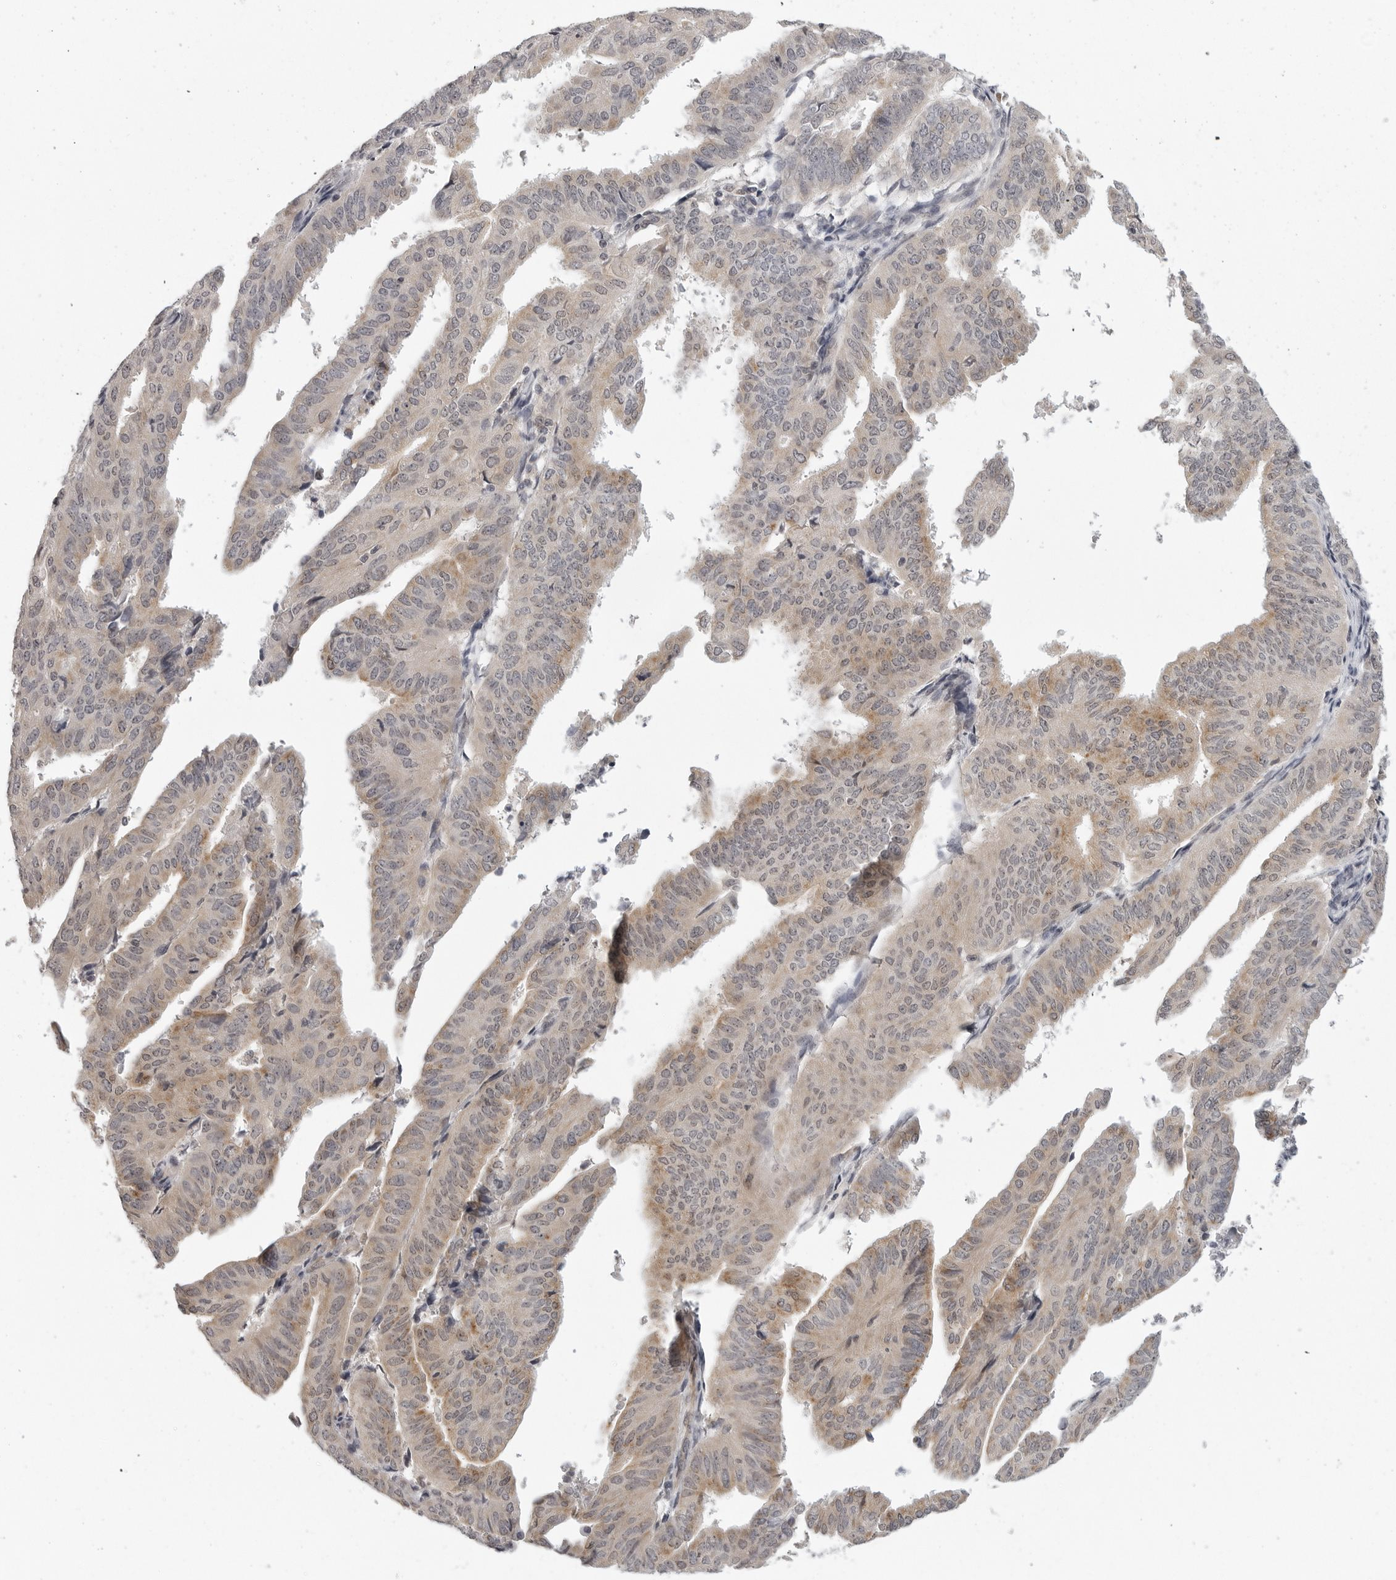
{"staining": {"intensity": "moderate", "quantity": "25%-75%", "location": "cytoplasmic/membranous"}, "tissue": "endometrial cancer", "cell_type": "Tumor cells", "image_type": "cancer", "snomed": [{"axis": "morphology", "description": "Adenocarcinoma, NOS"}, {"axis": "topography", "description": "Uterus"}], "caption": "Immunohistochemical staining of human endometrial cancer exhibits medium levels of moderate cytoplasmic/membranous expression in about 25%-75% of tumor cells.", "gene": "TUT4", "patient": {"sex": "female", "age": 77}}